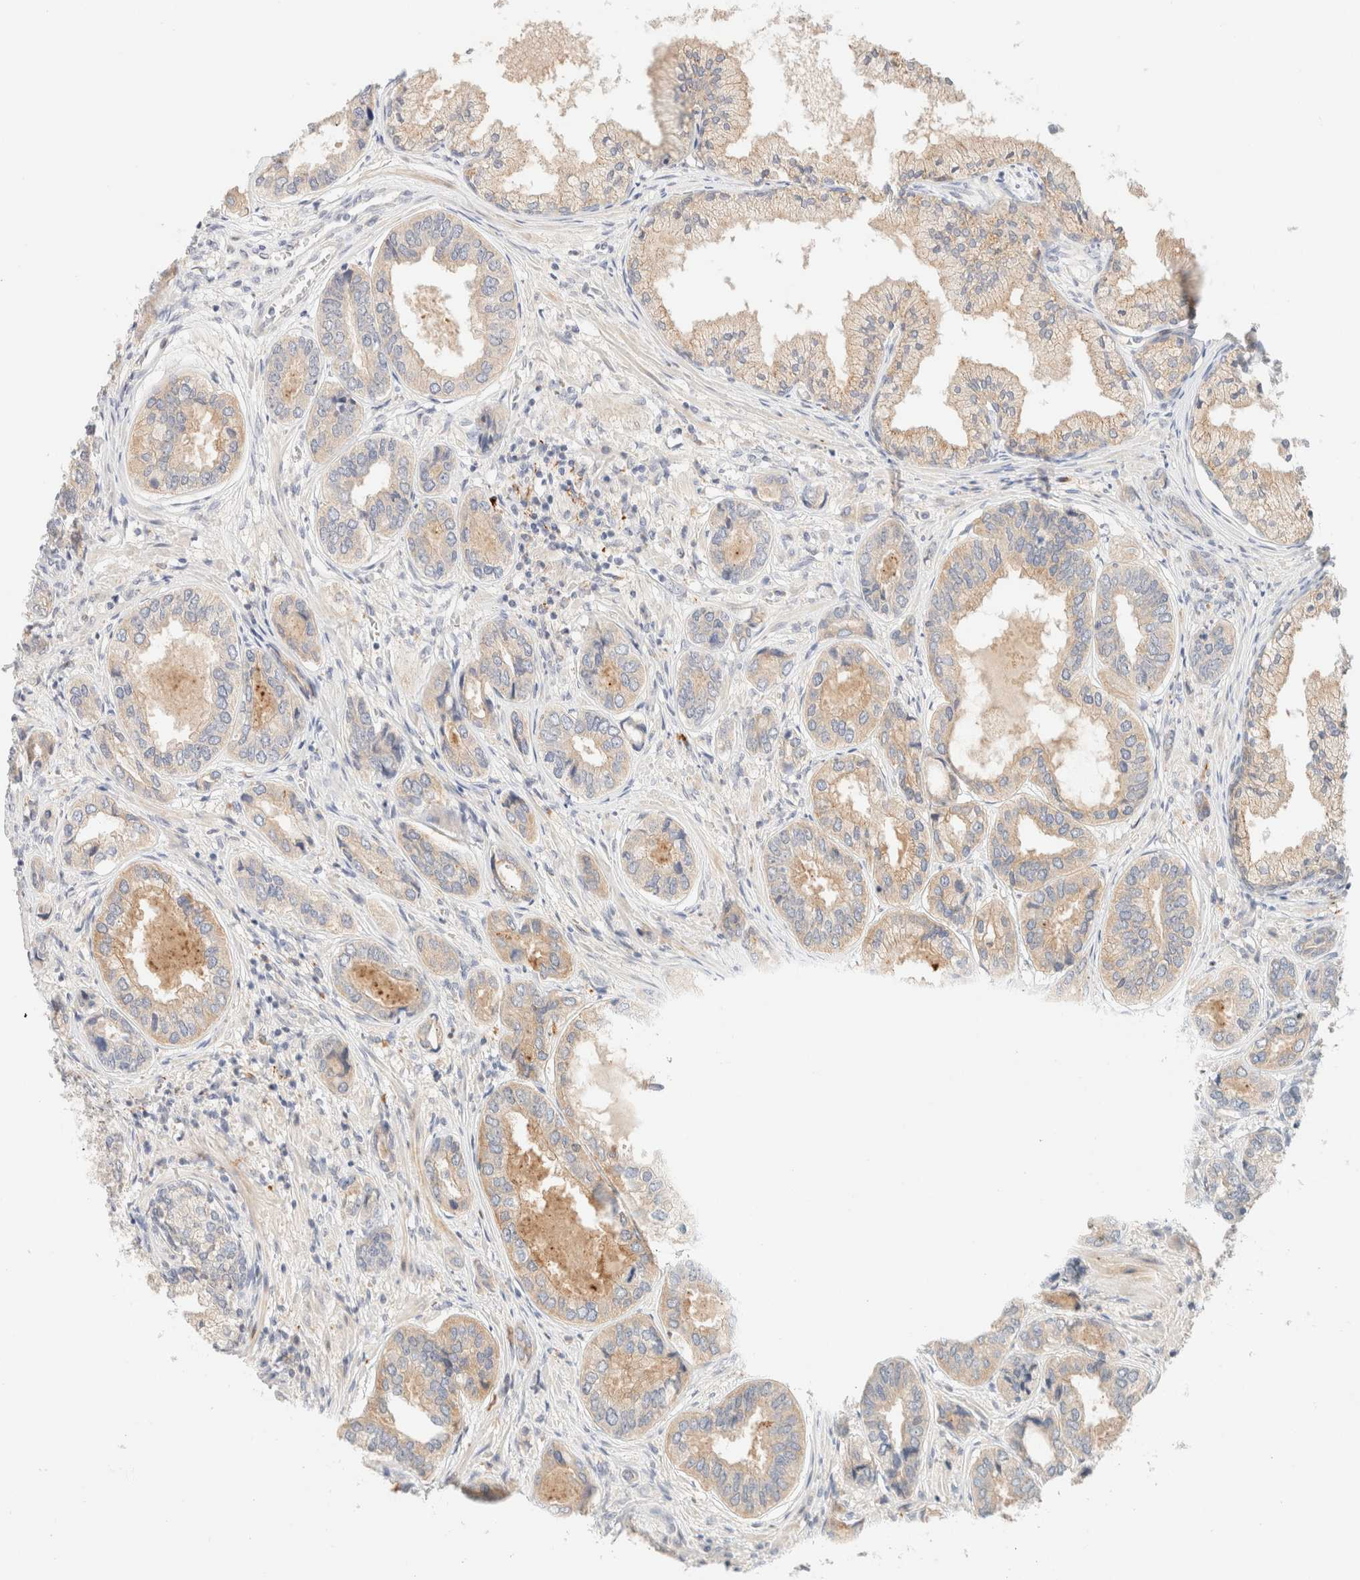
{"staining": {"intensity": "weak", "quantity": "25%-75%", "location": "cytoplasmic/membranous"}, "tissue": "prostate cancer", "cell_type": "Tumor cells", "image_type": "cancer", "snomed": [{"axis": "morphology", "description": "Adenocarcinoma, High grade"}, {"axis": "topography", "description": "Prostate"}], "caption": "Prostate cancer (high-grade adenocarcinoma) tissue displays weak cytoplasmic/membranous positivity in about 25%-75% of tumor cells, visualized by immunohistochemistry.", "gene": "SGSM2", "patient": {"sex": "male", "age": 61}}